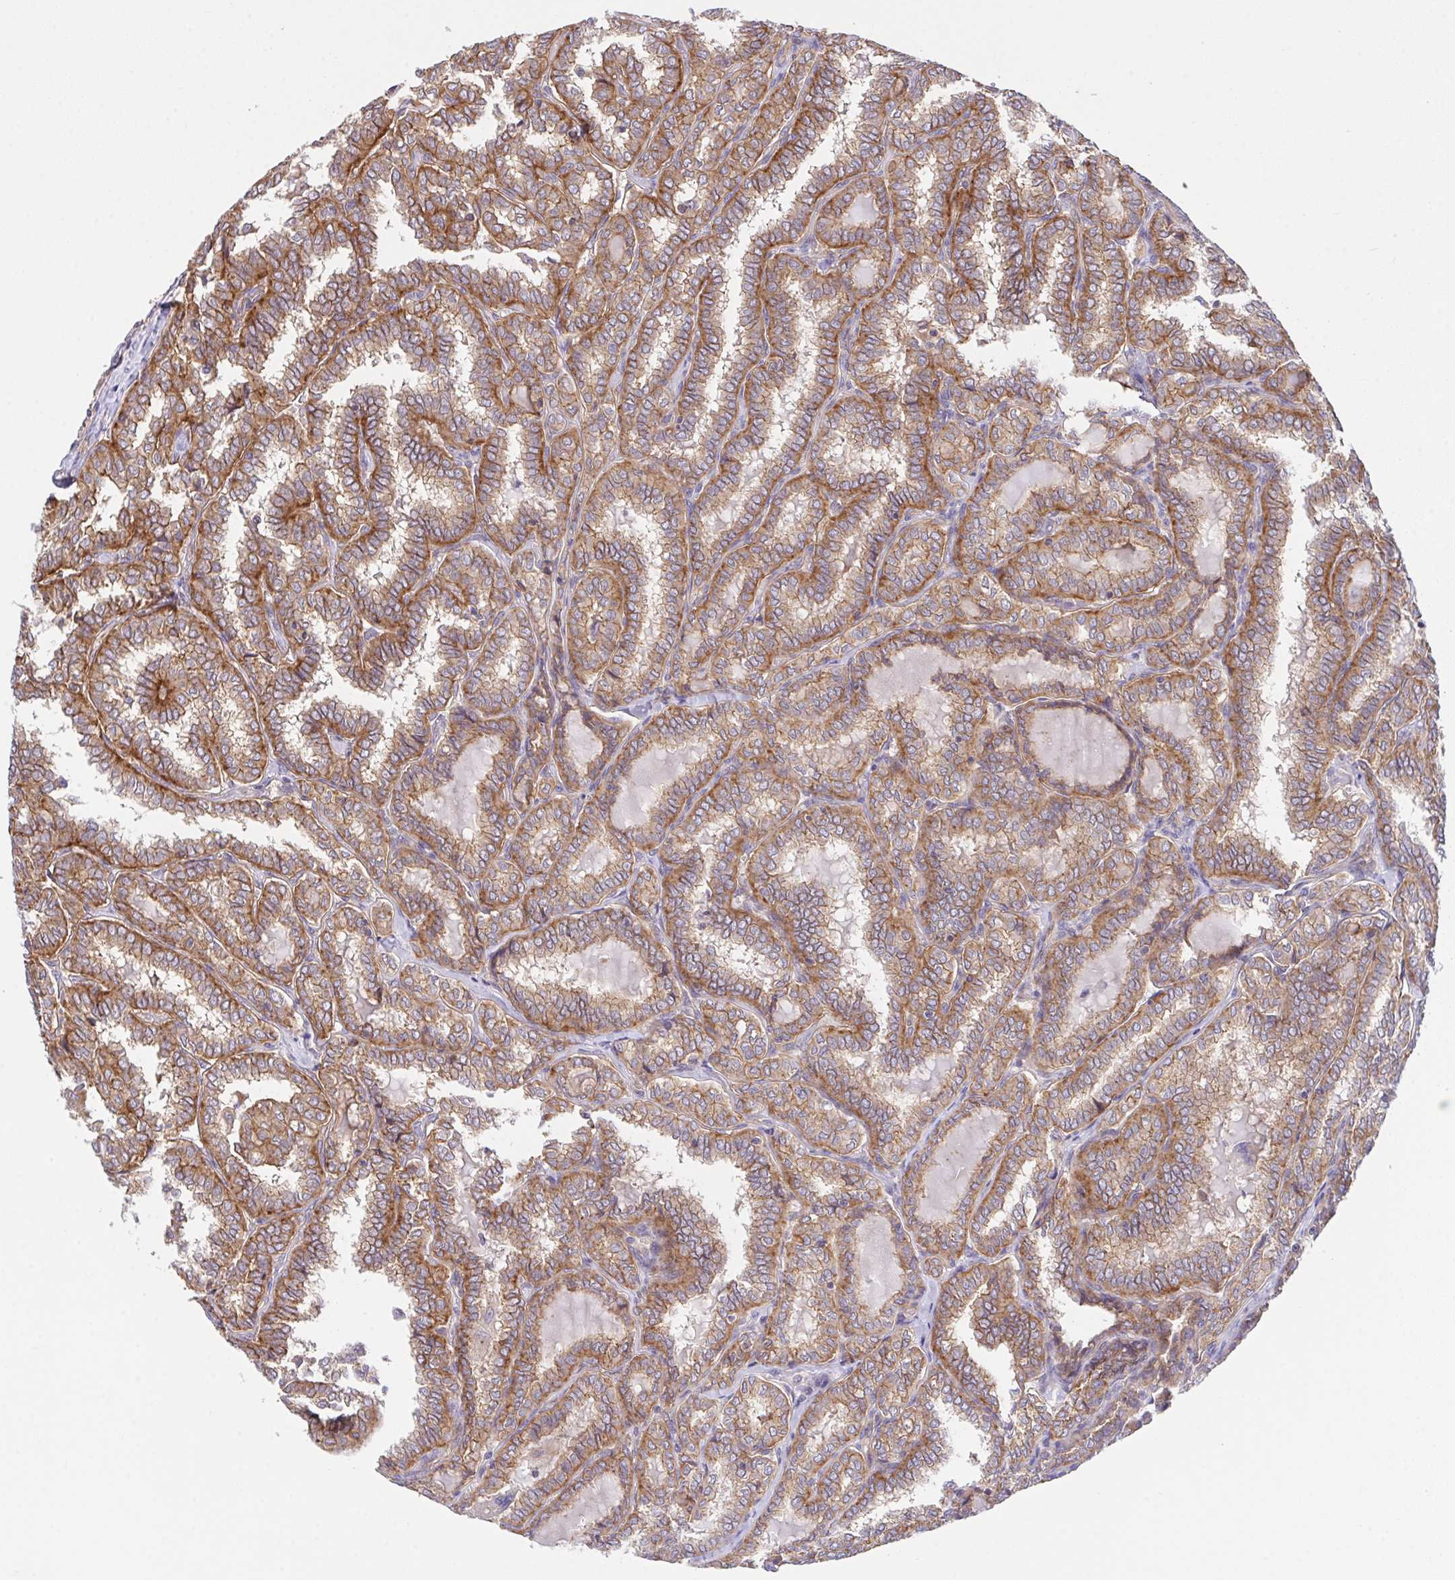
{"staining": {"intensity": "moderate", "quantity": ">75%", "location": "cytoplasmic/membranous"}, "tissue": "thyroid cancer", "cell_type": "Tumor cells", "image_type": "cancer", "snomed": [{"axis": "morphology", "description": "Papillary adenocarcinoma, NOS"}, {"axis": "topography", "description": "Thyroid gland"}], "caption": "Thyroid cancer (papillary adenocarcinoma) was stained to show a protein in brown. There is medium levels of moderate cytoplasmic/membranous expression in about >75% of tumor cells.", "gene": "C4orf36", "patient": {"sex": "female", "age": 30}}